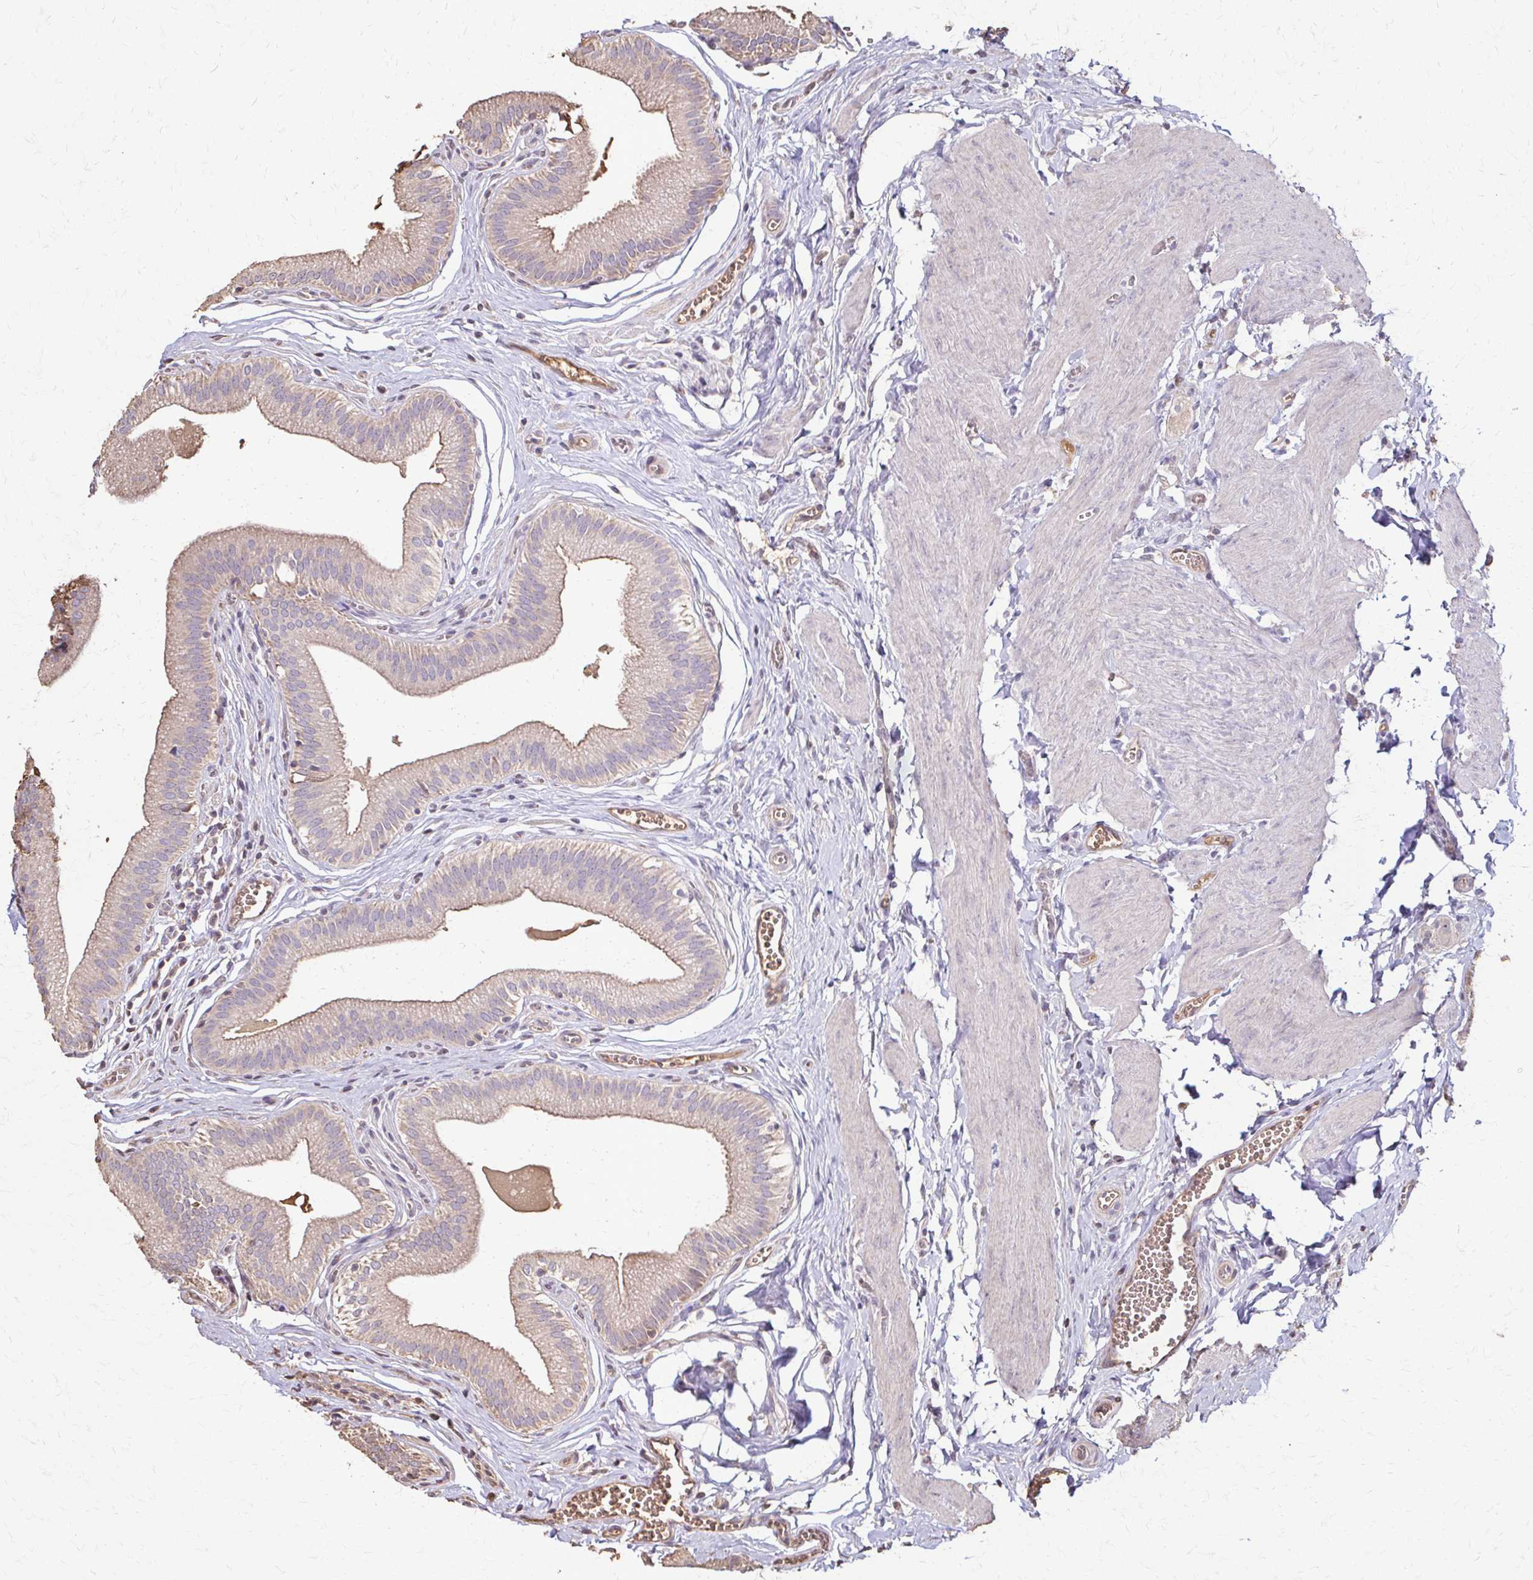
{"staining": {"intensity": "weak", "quantity": ">75%", "location": "cytoplasmic/membranous"}, "tissue": "gallbladder", "cell_type": "Glandular cells", "image_type": "normal", "snomed": [{"axis": "morphology", "description": "Normal tissue, NOS"}, {"axis": "topography", "description": "Gallbladder"}, {"axis": "topography", "description": "Peripheral nerve tissue"}], "caption": "Immunohistochemical staining of normal gallbladder shows low levels of weak cytoplasmic/membranous staining in about >75% of glandular cells.", "gene": "IL18BP", "patient": {"sex": "male", "age": 17}}